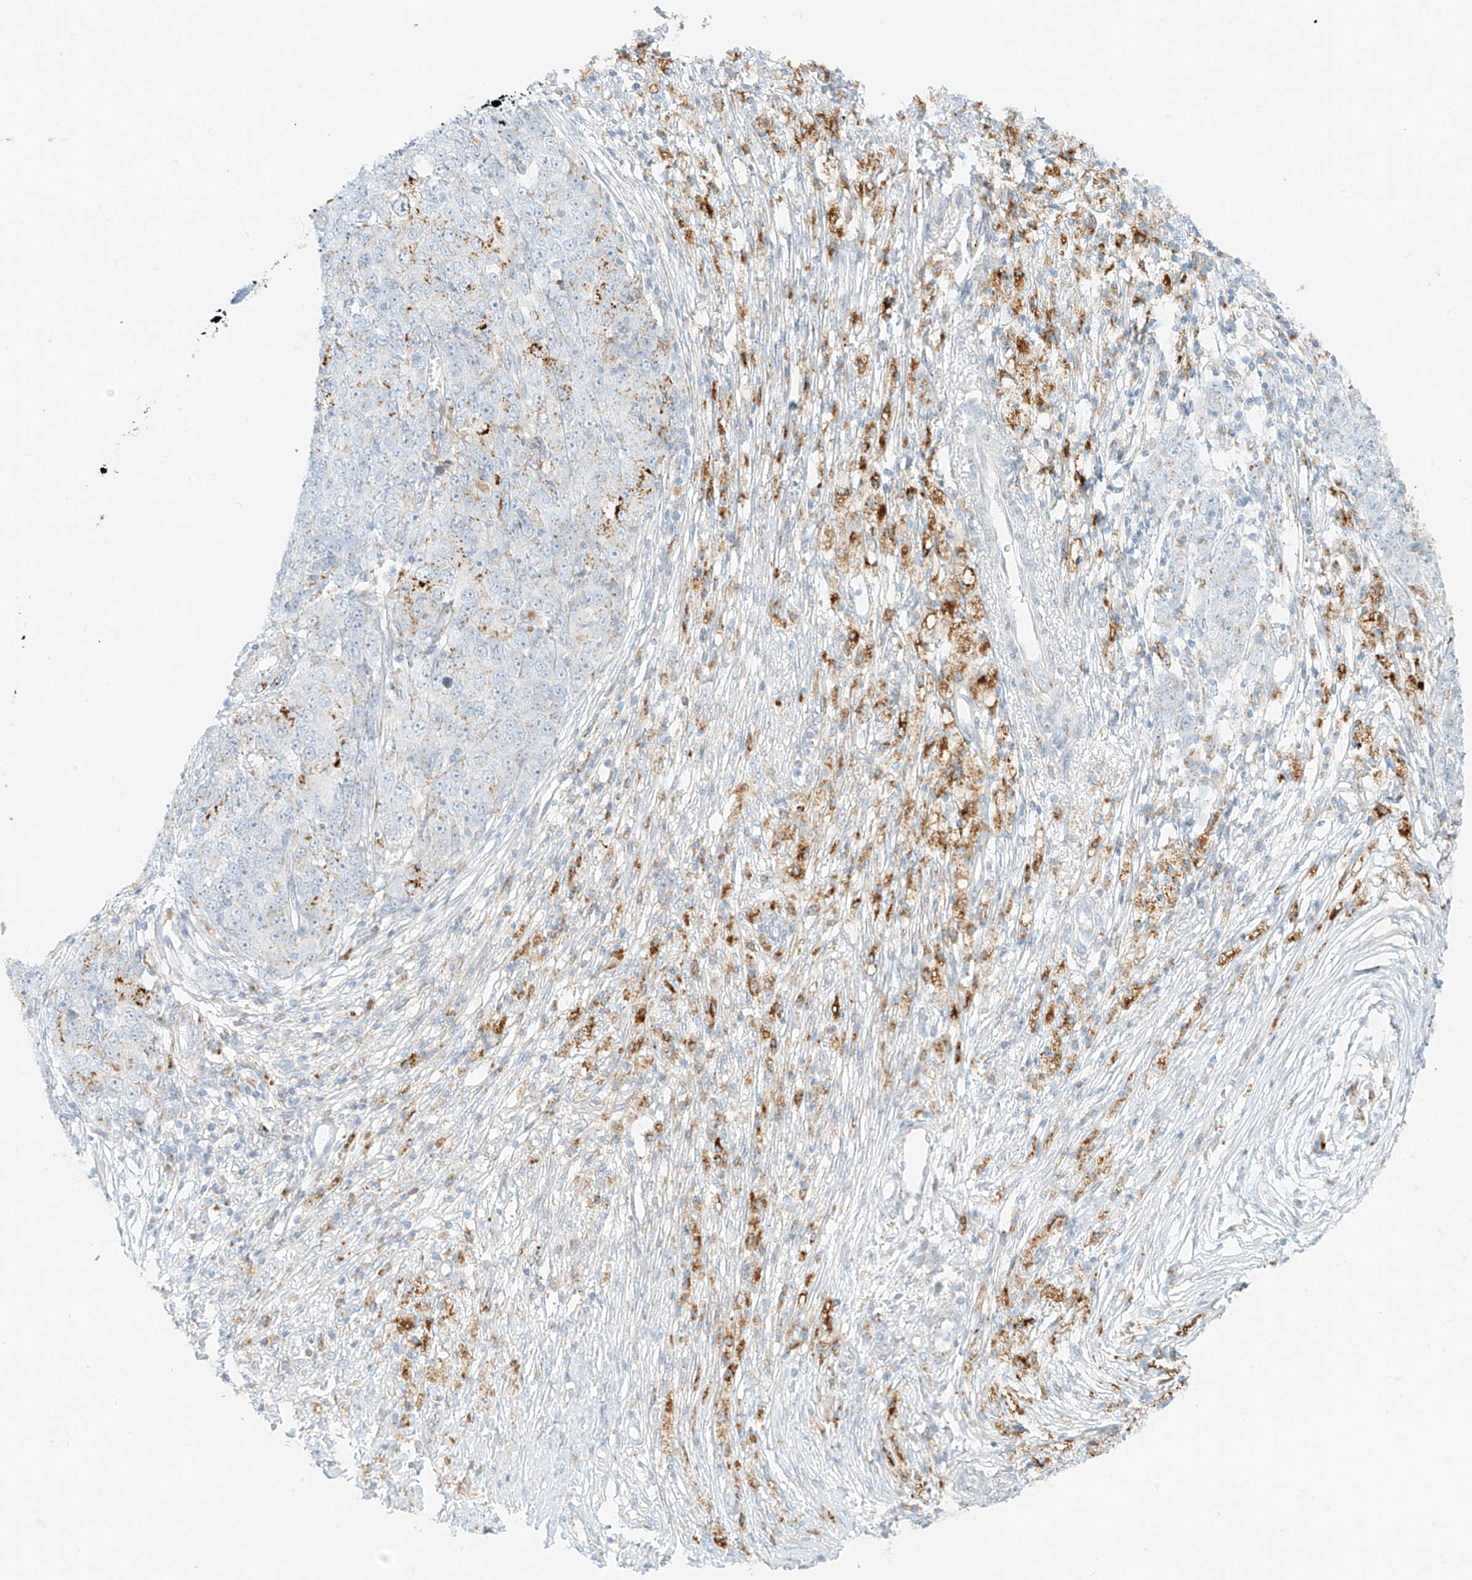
{"staining": {"intensity": "moderate", "quantity": "<25%", "location": "cytoplasmic/membranous"}, "tissue": "ovarian cancer", "cell_type": "Tumor cells", "image_type": "cancer", "snomed": [{"axis": "morphology", "description": "Carcinoma, endometroid"}, {"axis": "topography", "description": "Ovary"}], "caption": "IHC (DAB (3,3'-diaminobenzidine)) staining of endometroid carcinoma (ovarian) demonstrates moderate cytoplasmic/membranous protein positivity in approximately <25% of tumor cells.", "gene": "SLC35F6", "patient": {"sex": "female", "age": 42}}